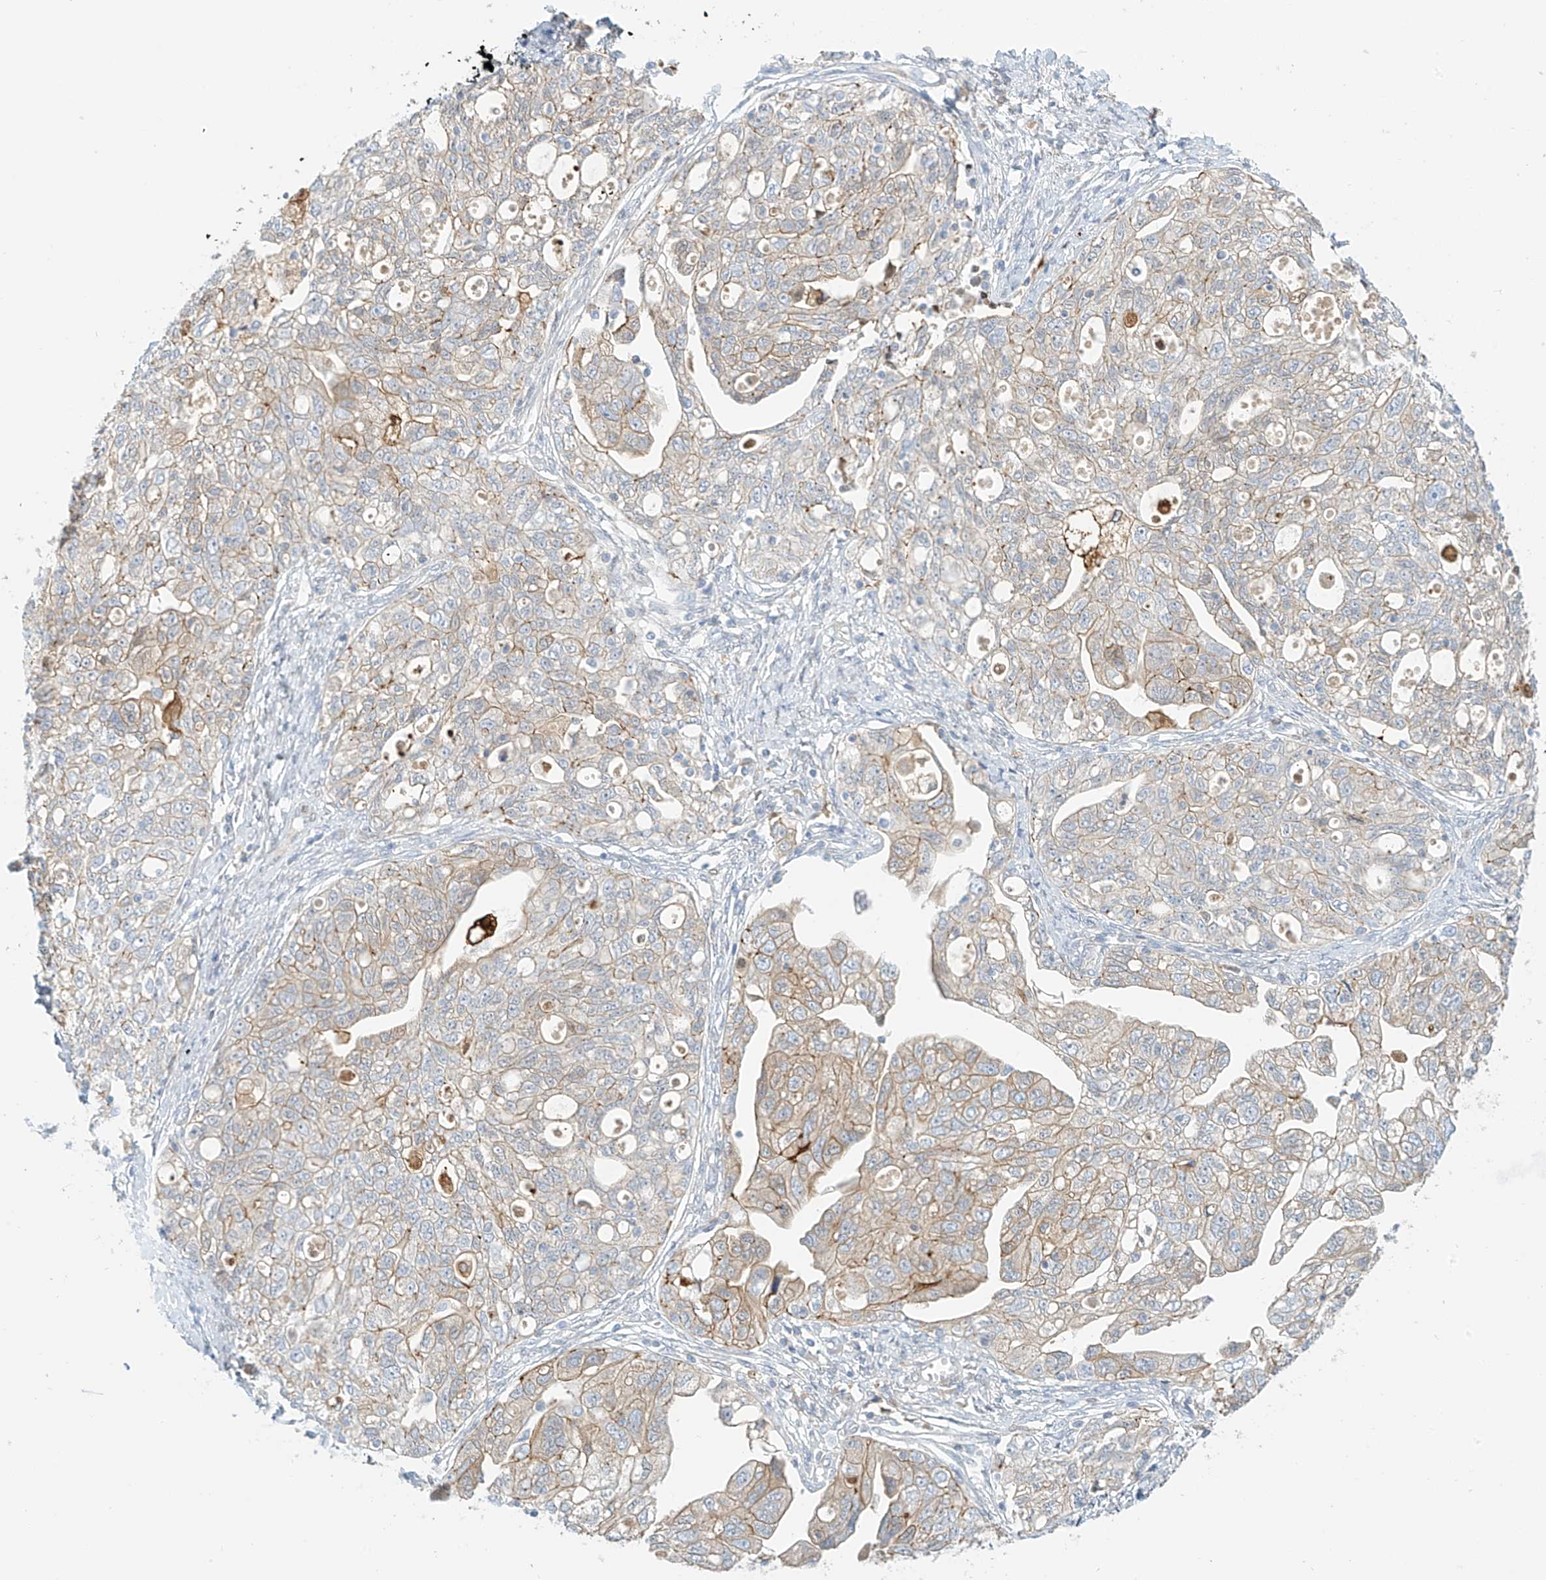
{"staining": {"intensity": "moderate", "quantity": "25%-75%", "location": "cytoplasmic/membranous"}, "tissue": "ovarian cancer", "cell_type": "Tumor cells", "image_type": "cancer", "snomed": [{"axis": "morphology", "description": "Carcinoma, NOS"}, {"axis": "morphology", "description": "Cystadenocarcinoma, serous, NOS"}, {"axis": "topography", "description": "Ovary"}], "caption": "This photomicrograph demonstrates immunohistochemistry staining of human ovarian cancer (carcinoma), with medium moderate cytoplasmic/membranous positivity in approximately 25%-75% of tumor cells.", "gene": "PCYOX1", "patient": {"sex": "female", "age": 69}}